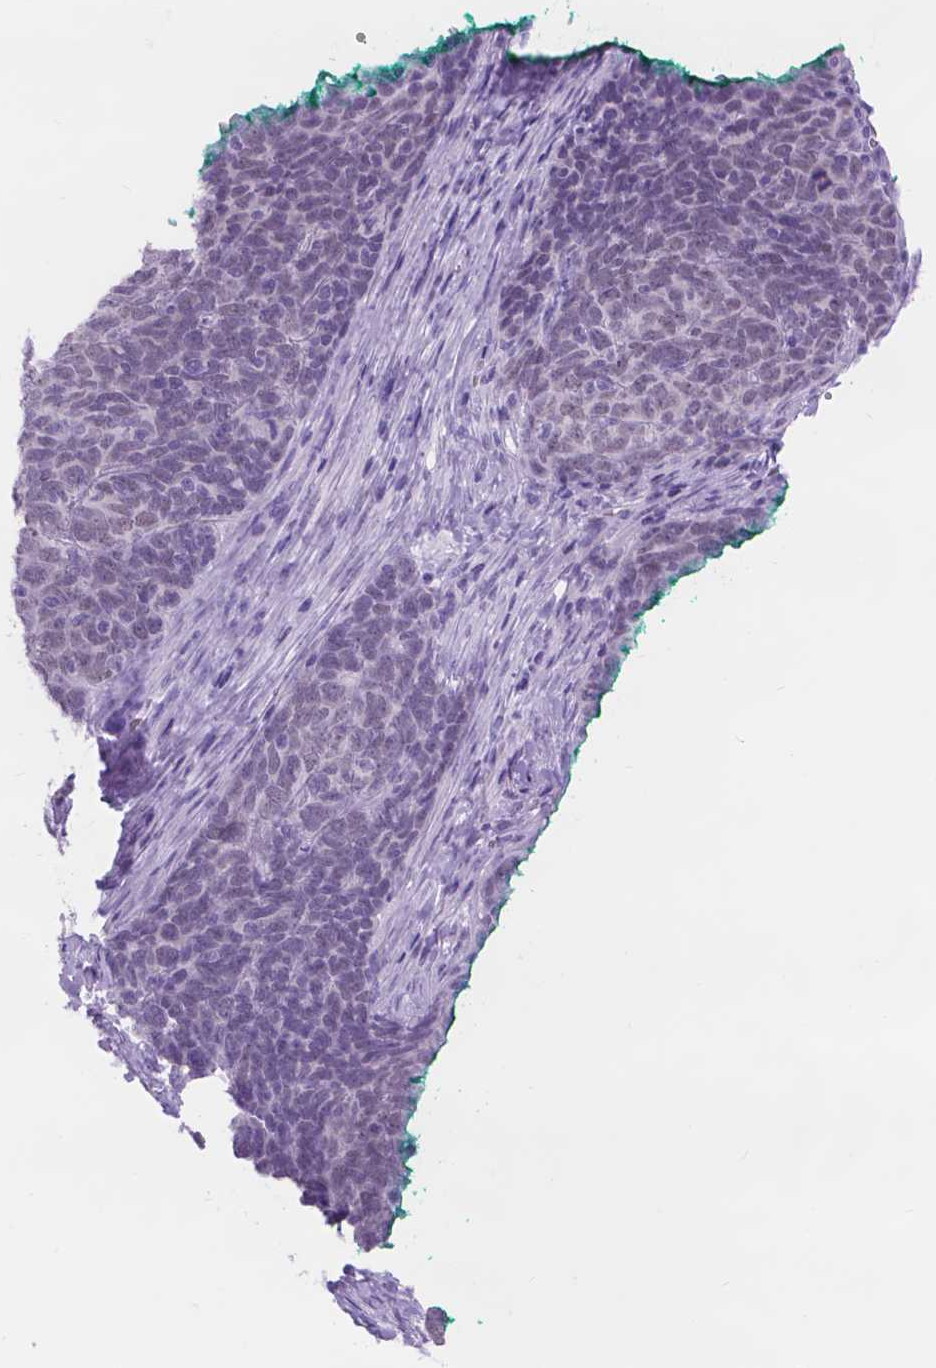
{"staining": {"intensity": "negative", "quantity": "none", "location": "none"}, "tissue": "skin cancer", "cell_type": "Tumor cells", "image_type": "cancer", "snomed": [{"axis": "morphology", "description": "Squamous cell carcinoma, NOS"}, {"axis": "topography", "description": "Skin"}, {"axis": "topography", "description": "Anal"}], "caption": "This photomicrograph is of squamous cell carcinoma (skin) stained with immunohistochemistry (IHC) to label a protein in brown with the nuclei are counter-stained blue. There is no positivity in tumor cells.", "gene": "DCC", "patient": {"sex": "female", "age": 51}}